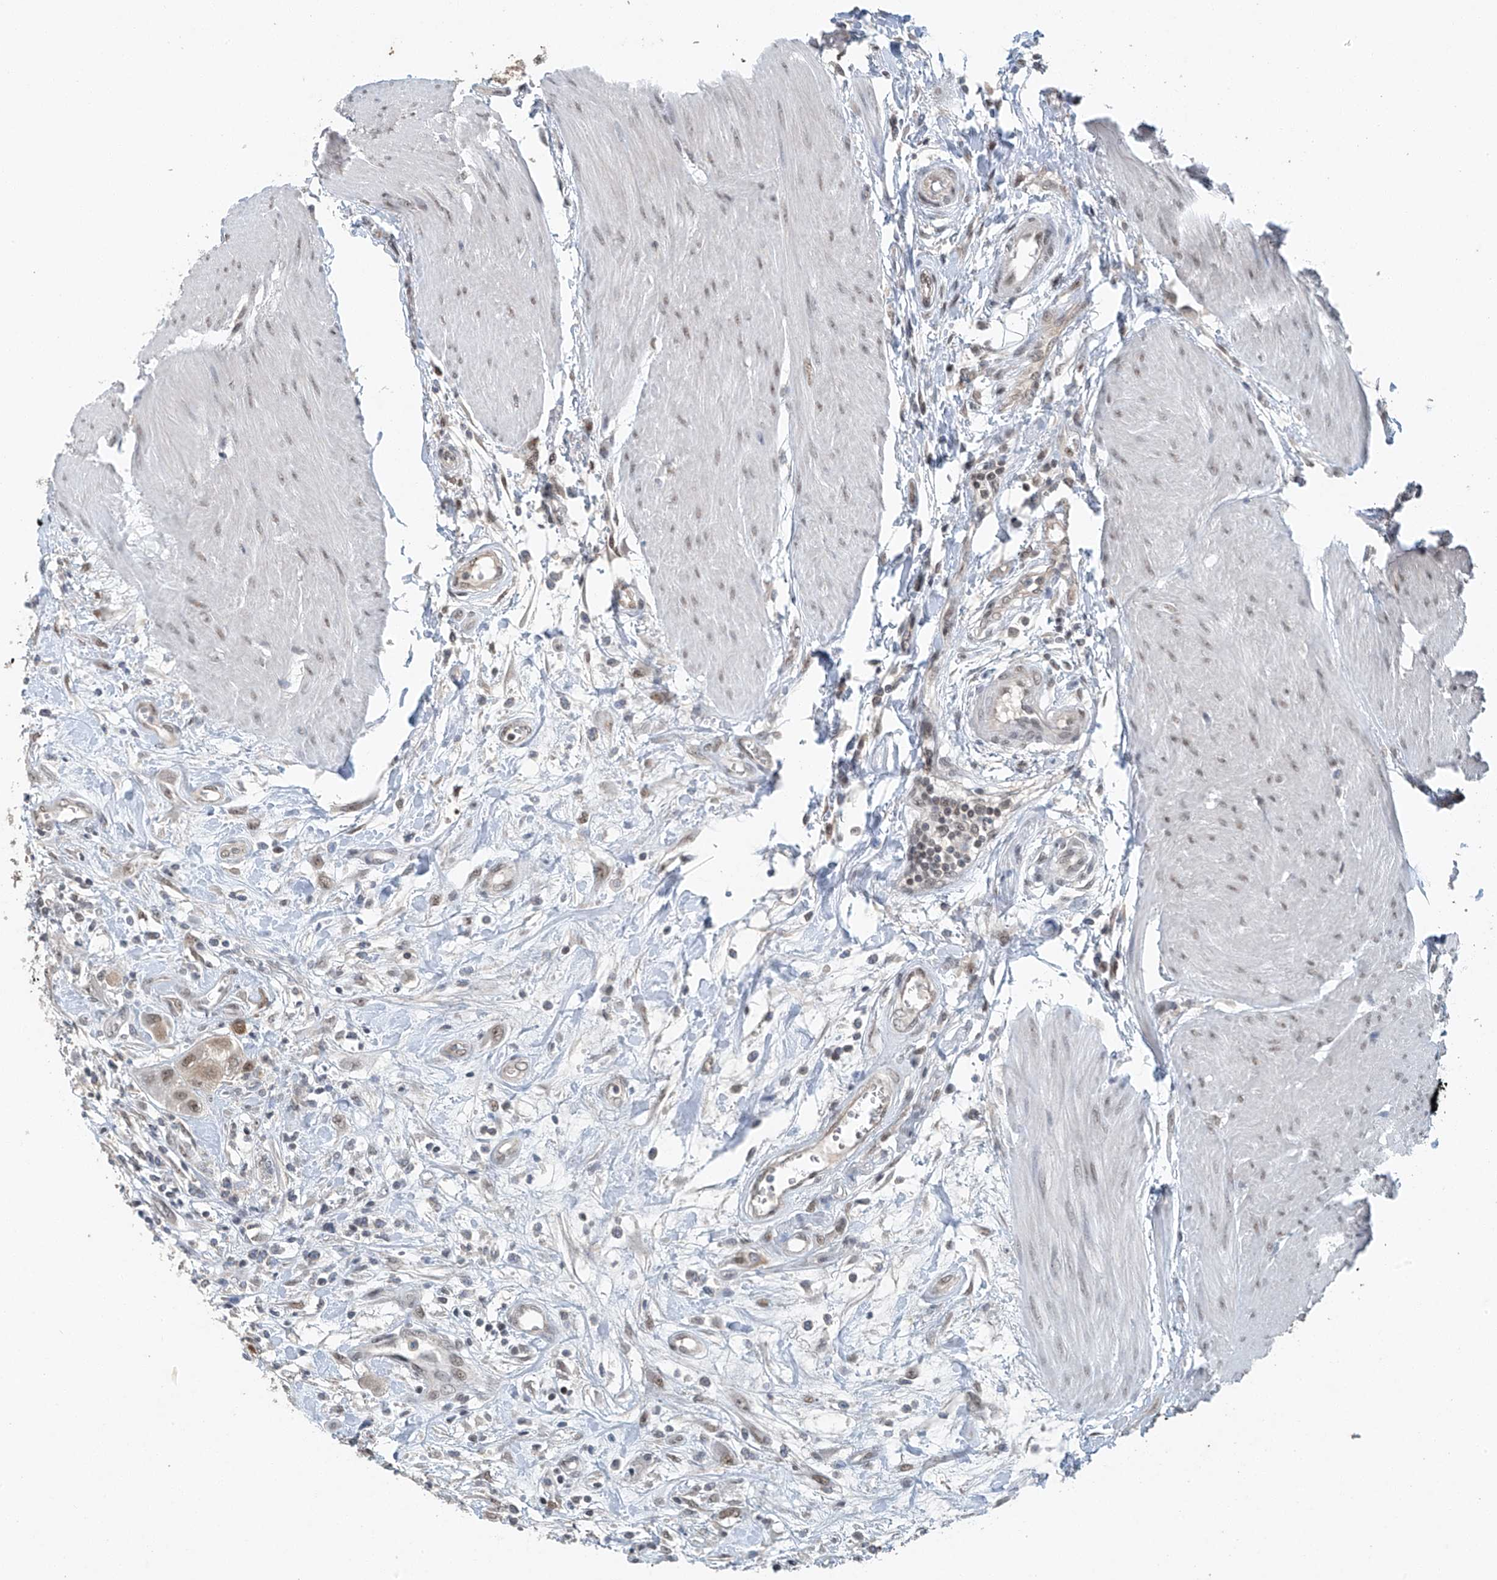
{"staining": {"intensity": "weak", "quantity": "25%-75%", "location": "cytoplasmic/membranous,nuclear"}, "tissue": "urothelial cancer", "cell_type": "Tumor cells", "image_type": "cancer", "snomed": [{"axis": "morphology", "description": "Urothelial carcinoma, High grade"}, {"axis": "topography", "description": "Urinary bladder"}], "caption": "Human urothelial cancer stained for a protein (brown) displays weak cytoplasmic/membranous and nuclear positive positivity in about 25%-75% of tumor cells.", "gene": "TAF8", "patient": {"sex": "male", "age": 50}}